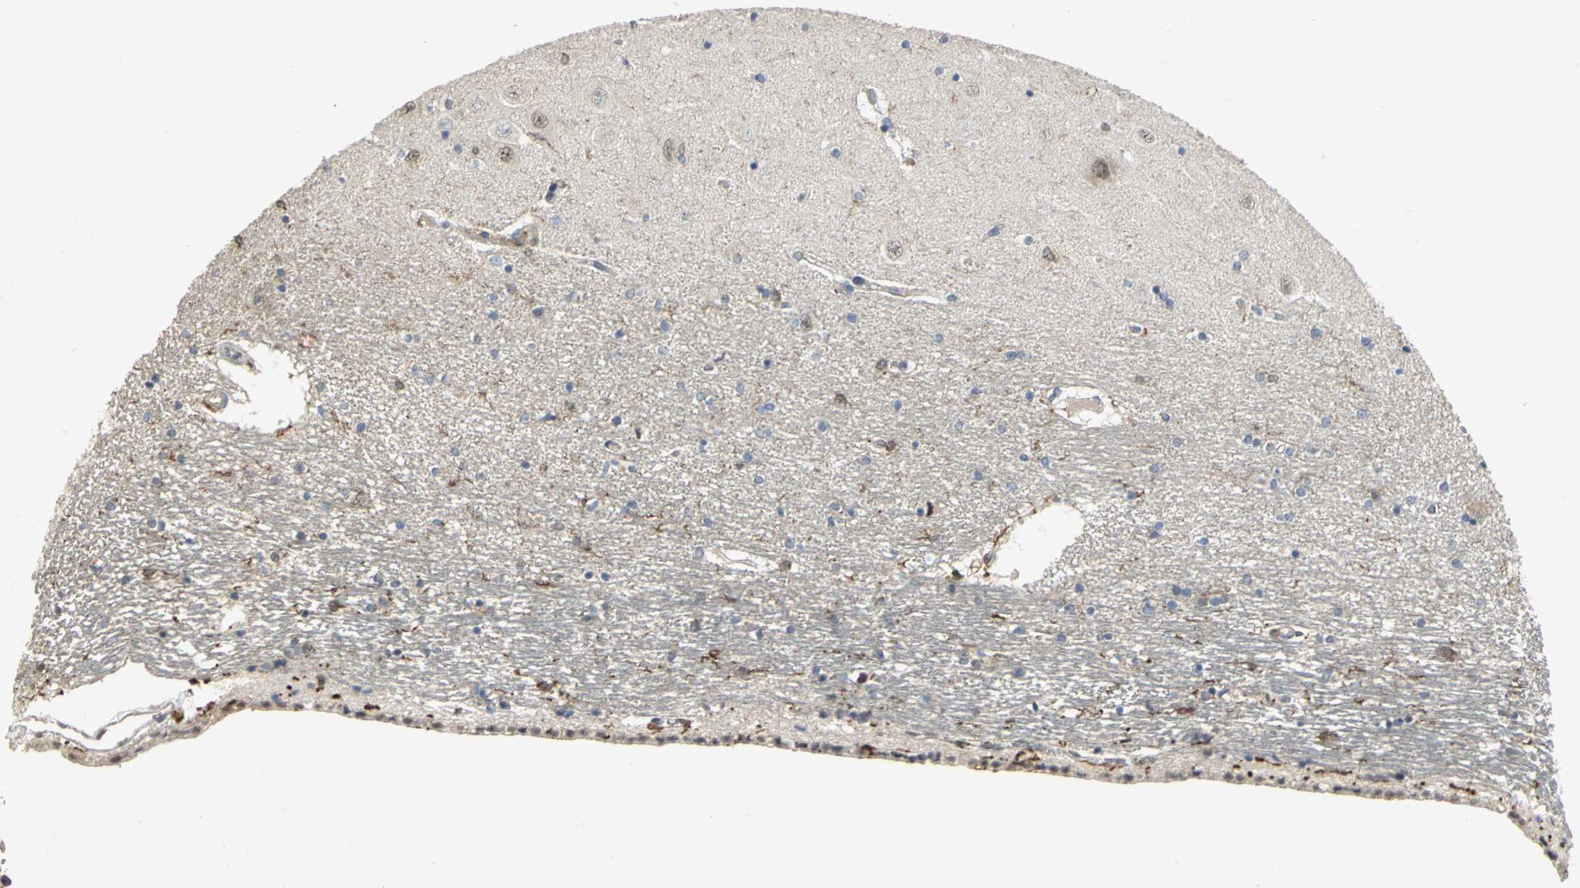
{"staining": {"intensity": "strong", "quantity": "<25%", "location": "cytoplasmic/membranous"}, "tissue": "hippocampus", "cell_type": "Glial cells", "image_type": "normal", "snomed": [{"axis": "morphology", "description": "Normal tissue, NOS"}, {"axis": "topography", "description": "Hippocampus"}], "caption": "Strong cytoplasmic/membranous protein positivity is seen in approximately <25% of glial cells in hippocampus.", "gene": "SKAP2", "patient": {"sex": "female", "age": 54}}